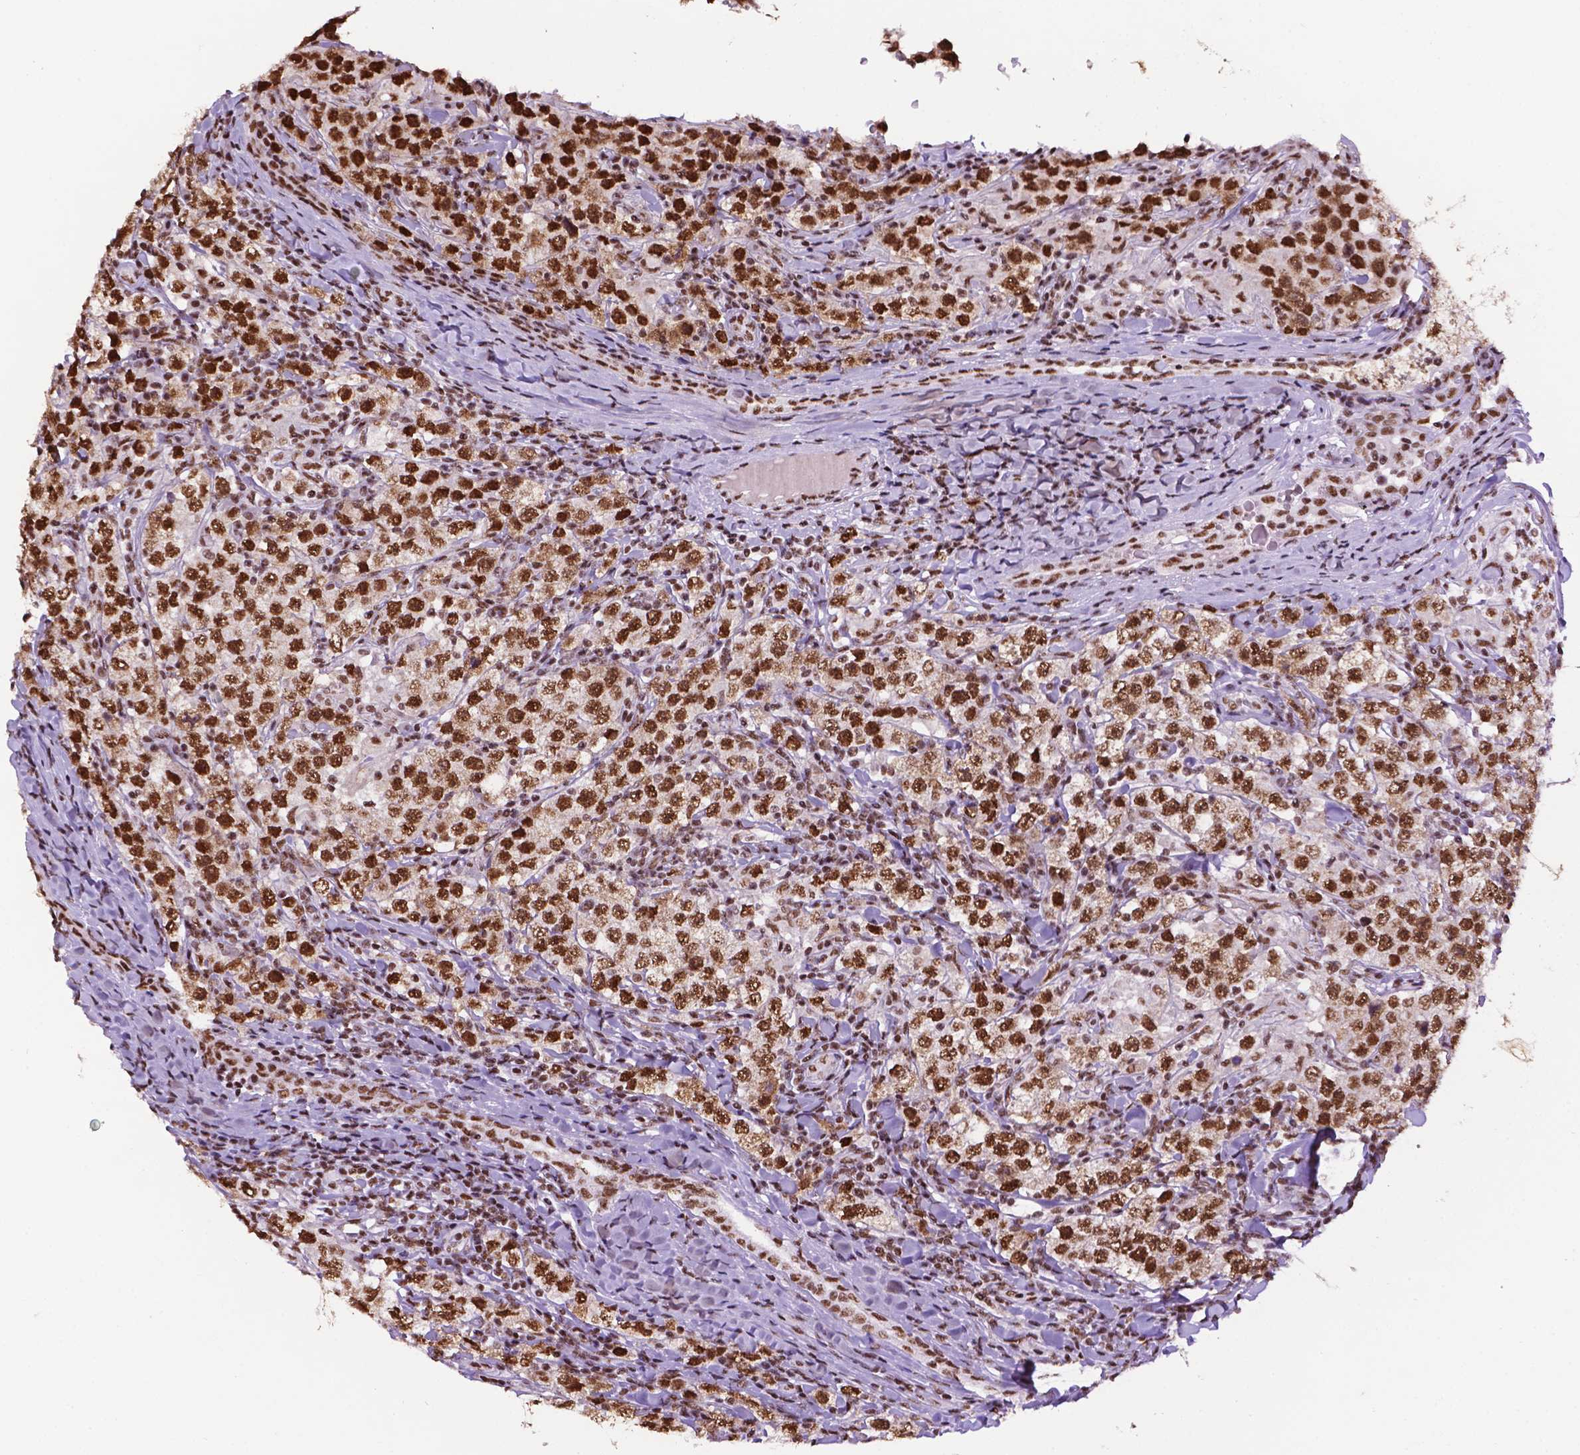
{"staining": {"intensity": "strong", "quantity": ">75%", "location": "nuclear"}, "tissue": "testis cancer", "cell_type": "Tumor cells", "image_type": "cancer", "snomed": [{"axis": "morphology", "description": "Seminoma, NOS"}, {"axis": "morphology", "description": "Carcinoma, Embryonal, NOS"}, {"axis": "topography", "description": "Testis"}], "caption": "There is high levels of strong nuclear expression in tumor cells of embryonal carcinoma (testis), as demonstrated by immunohistochemical staining (brown color).", "gene": "CCAR2", "patient": {"sex": "male", "age": 41}}